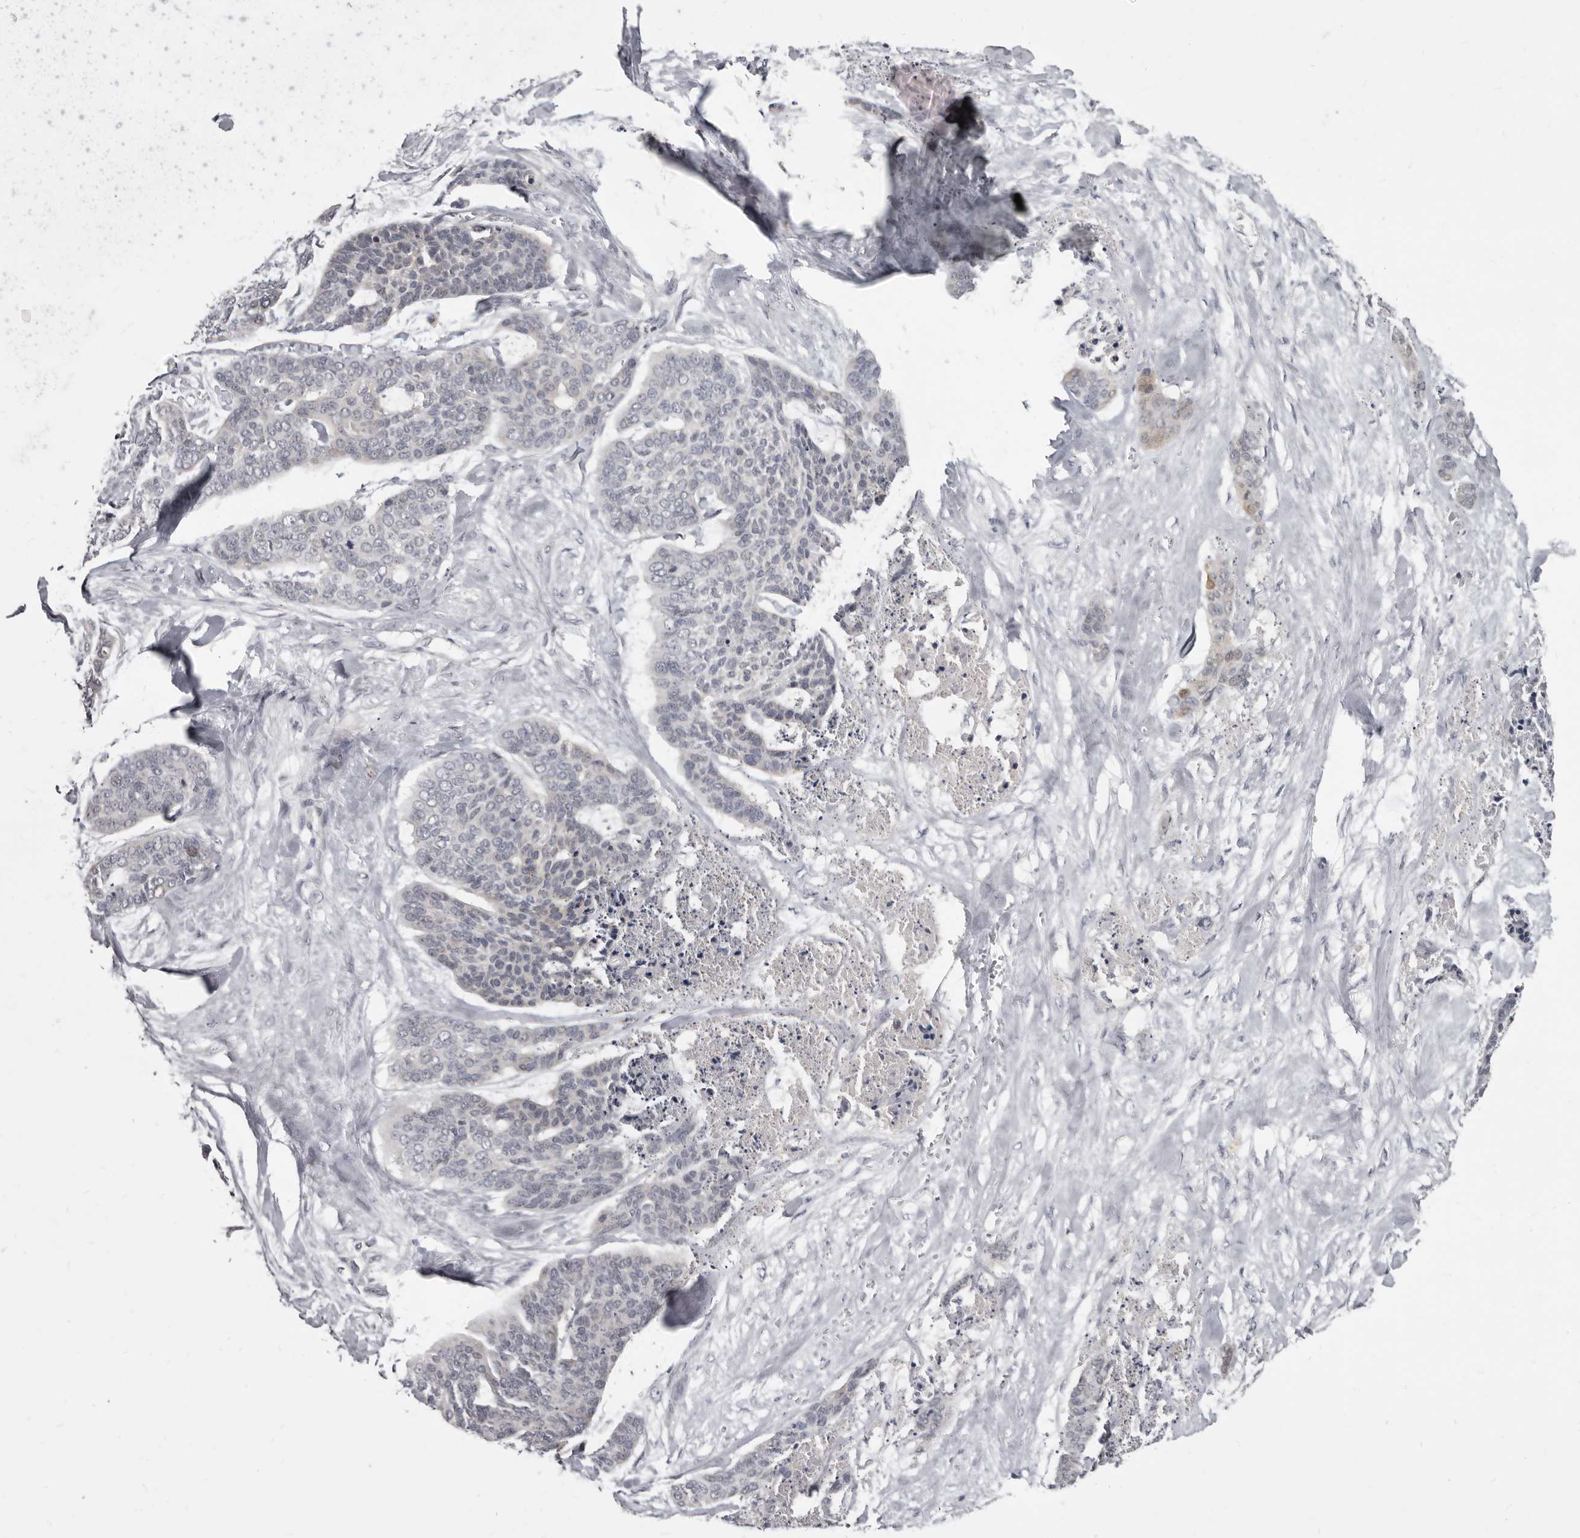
{"staining": {"intensity": "negative", "quantity": "none", "location": "none"}, "tissue": "skin cancer", "cell_type": "Tumor cells", "image_type": "cancer", "snomed": [{"axis": "morphology", "description": "Basal cell carcinoma"}, {"axis": "topography", "description": "Skin"}], "caption": "Image shows no significant protein staining in tumor cells of skin cancer.", "gene": "SULT1E1", "patient": {"sex": "female", "age": 64}}